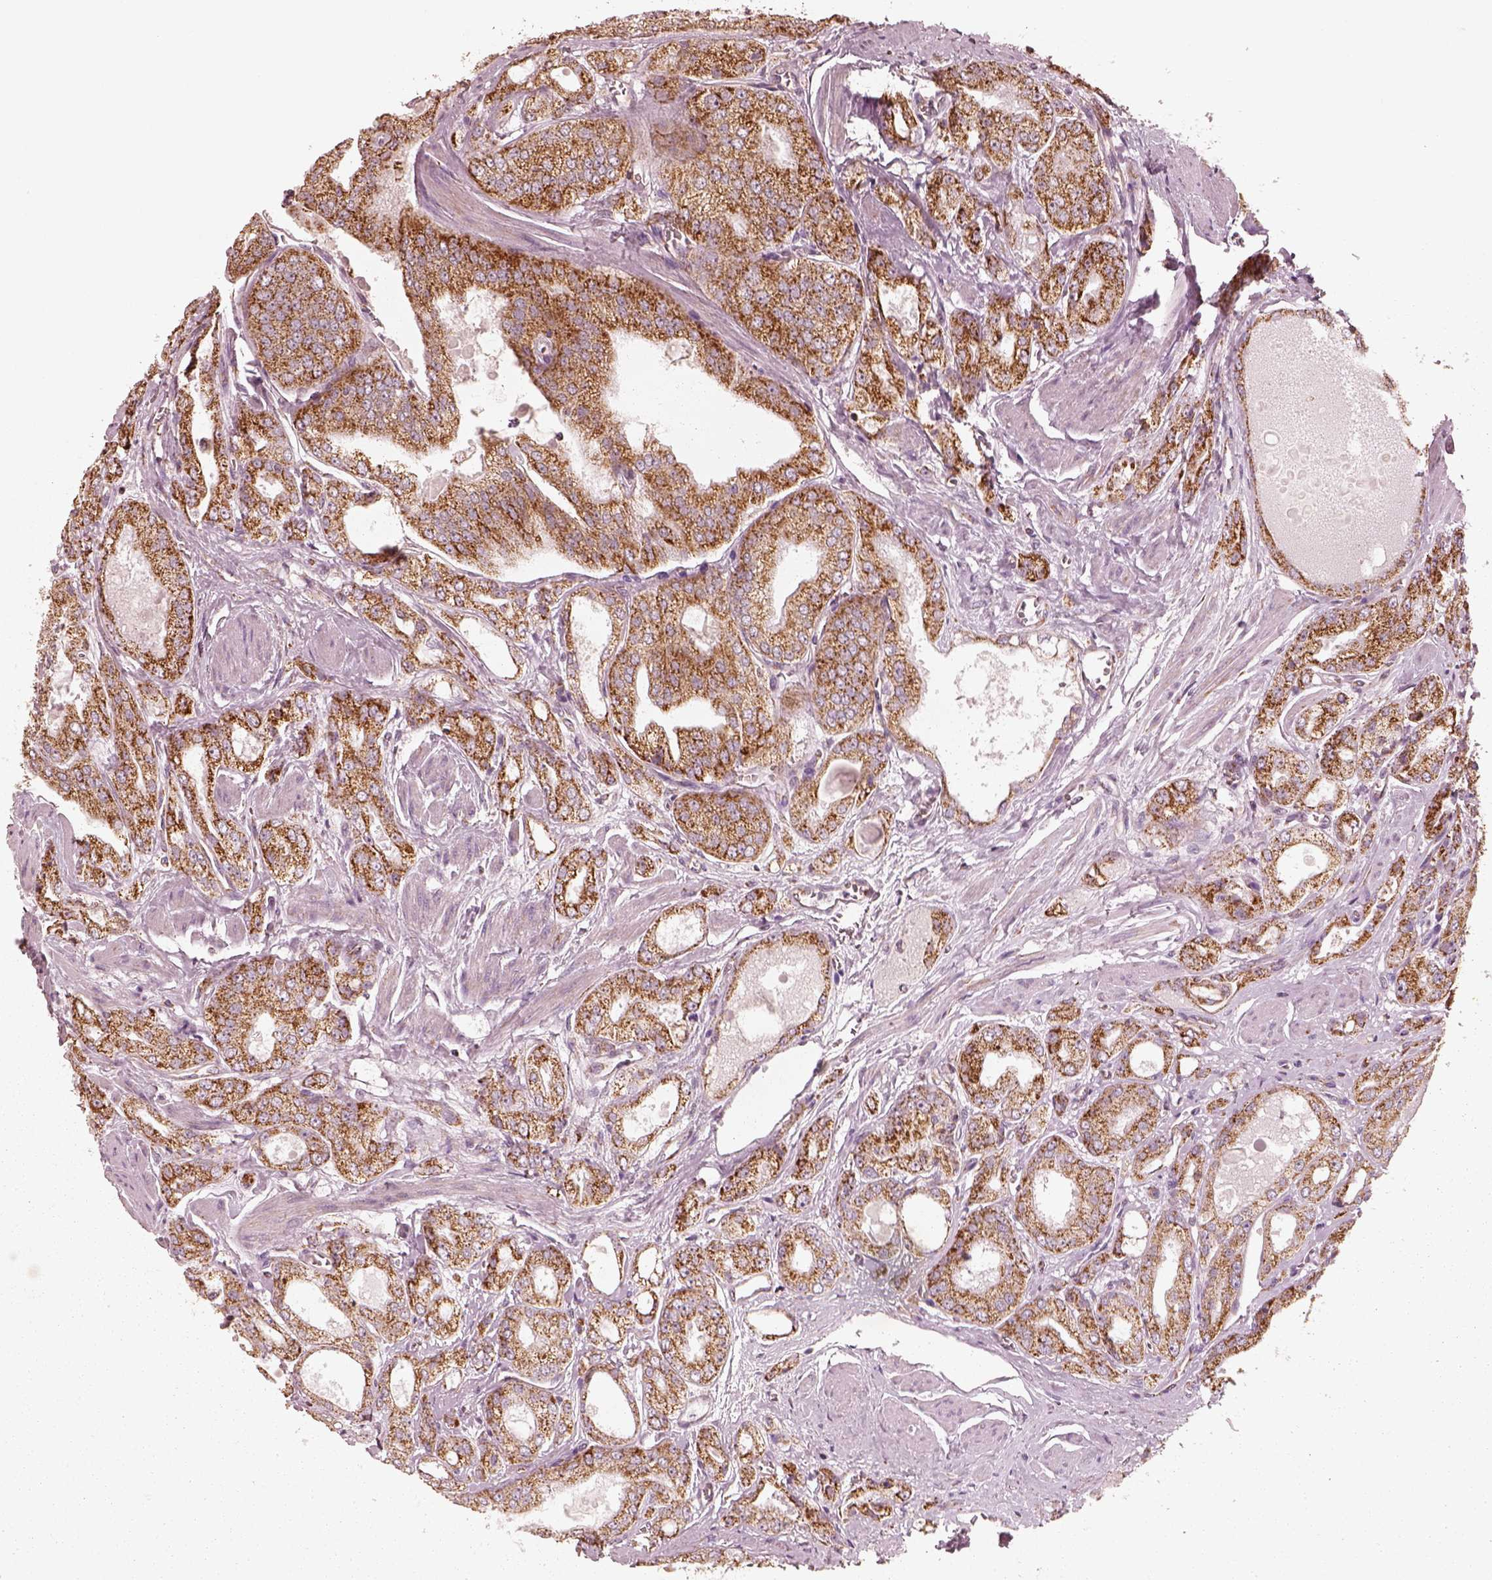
{"staining": {"intensity": "strong", "quantity": ">75%", "location": "cytoplasmic/membranous"}, "tissue": "prostate cancer", "cell_type": "Tumor cells", "image_type": "cancer", "snomed": [{"axis": "morphology", "description": "Adenocarcinoma, NOS"}, {"axis": "morphology", "description": "Adenocarcinoma, High grade"}, {"axis": "topography", "description": "Prostate"}], "caption": "IHC of prostate cancer (high-grade adenocarcinoma) demonstrates high levels of strong cytoplasmic/membranous staining in approximately >75% of tumor cells.", "gene": "ENTPD6", "patient": {"sex": "male", "age": 70}}